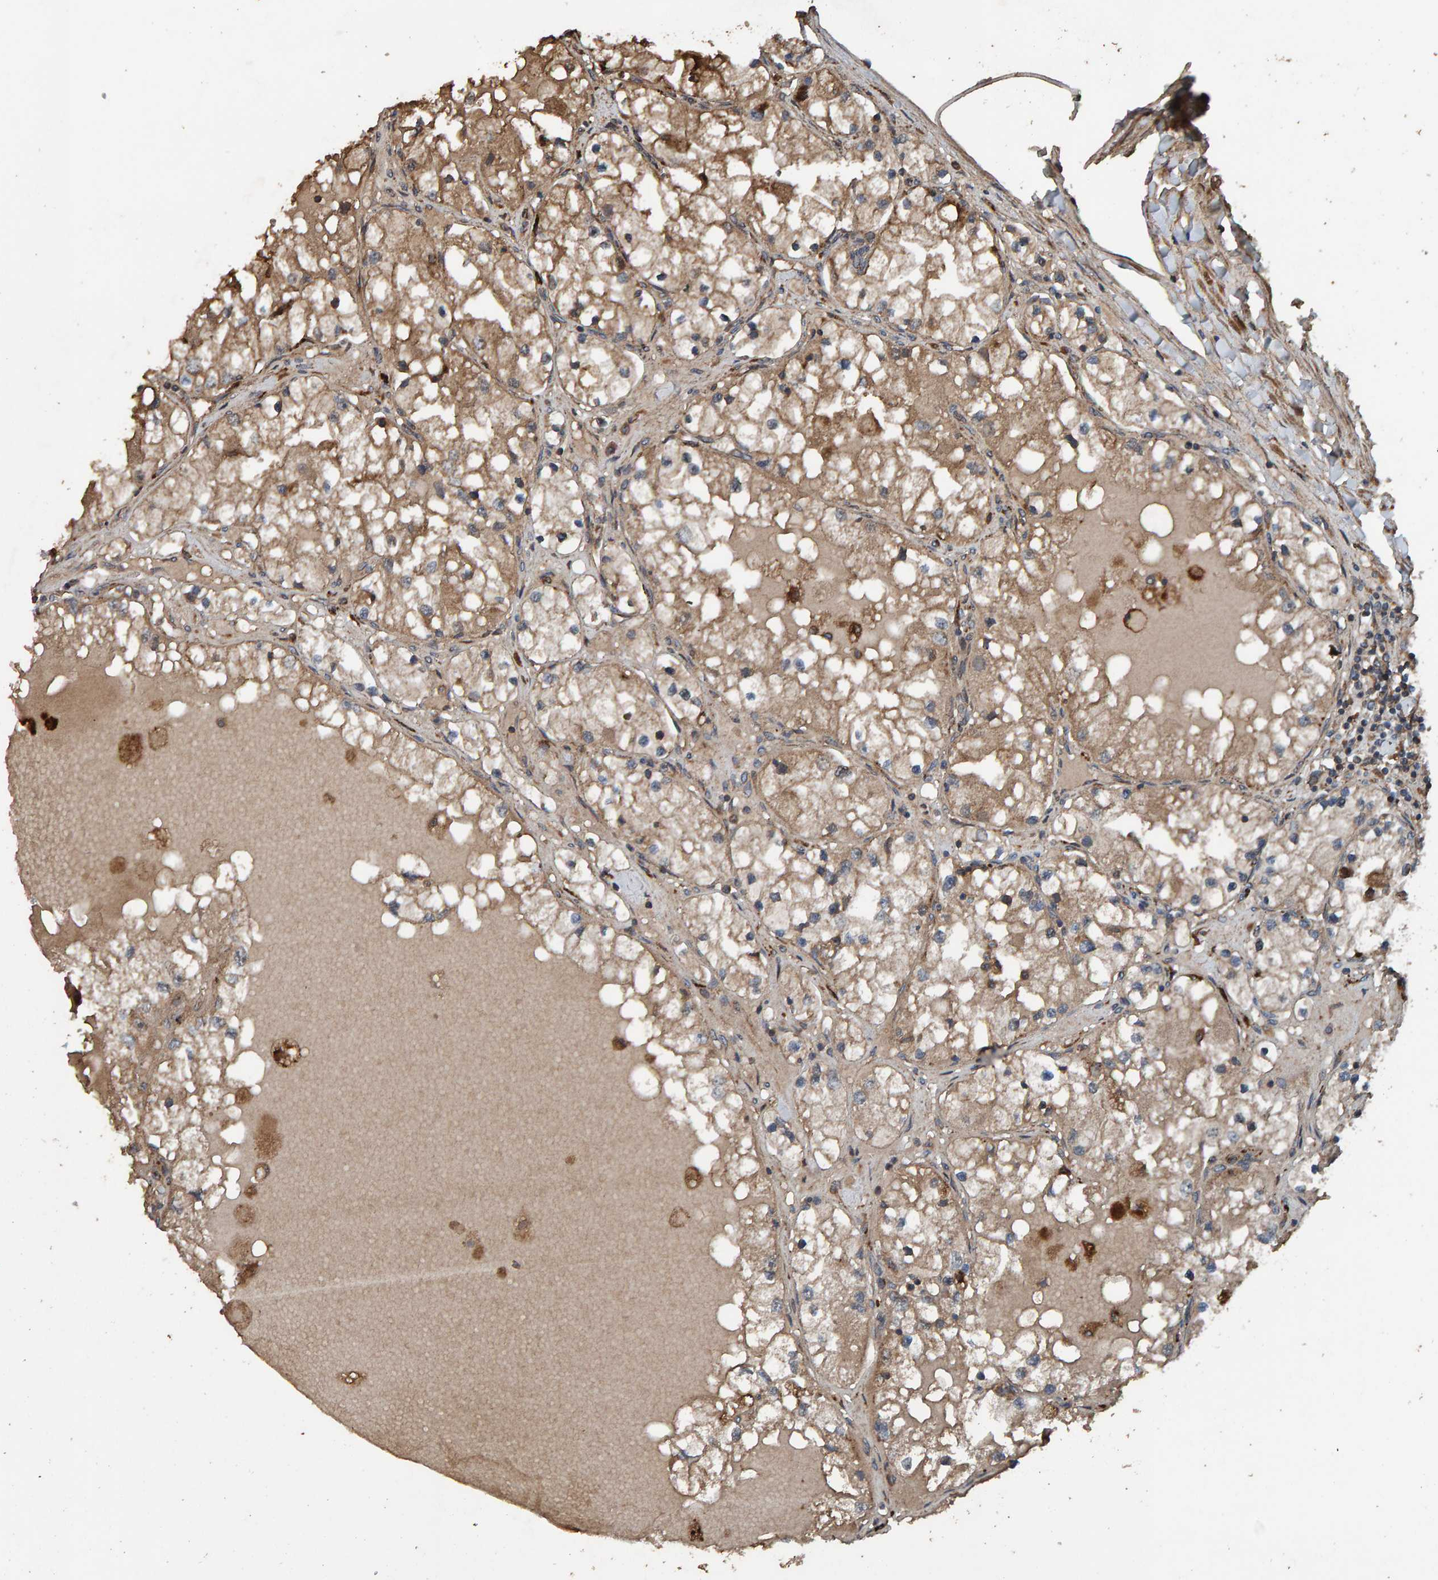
{"staining": {"intensity": "moderate", "quantity": ">75%", "location": "cytoplasmic/membranous"}, "tissue": "renal cancer", "cell_type": "Tumor cells", "image_type": "cancer", "snomed": [{"axis": "morphology", "description": "Adenocarcinoma, NOS"}, {"axis": "topography", "description": "Kidney"}], "caption": "The immunohistochemical stain highlights moderate cytoplasmic/membranous staining in tumor cells of renal adenocarcinoma tissue.", "gene": "DUS1L", "patient": {"sex": "male", "age": 68}}